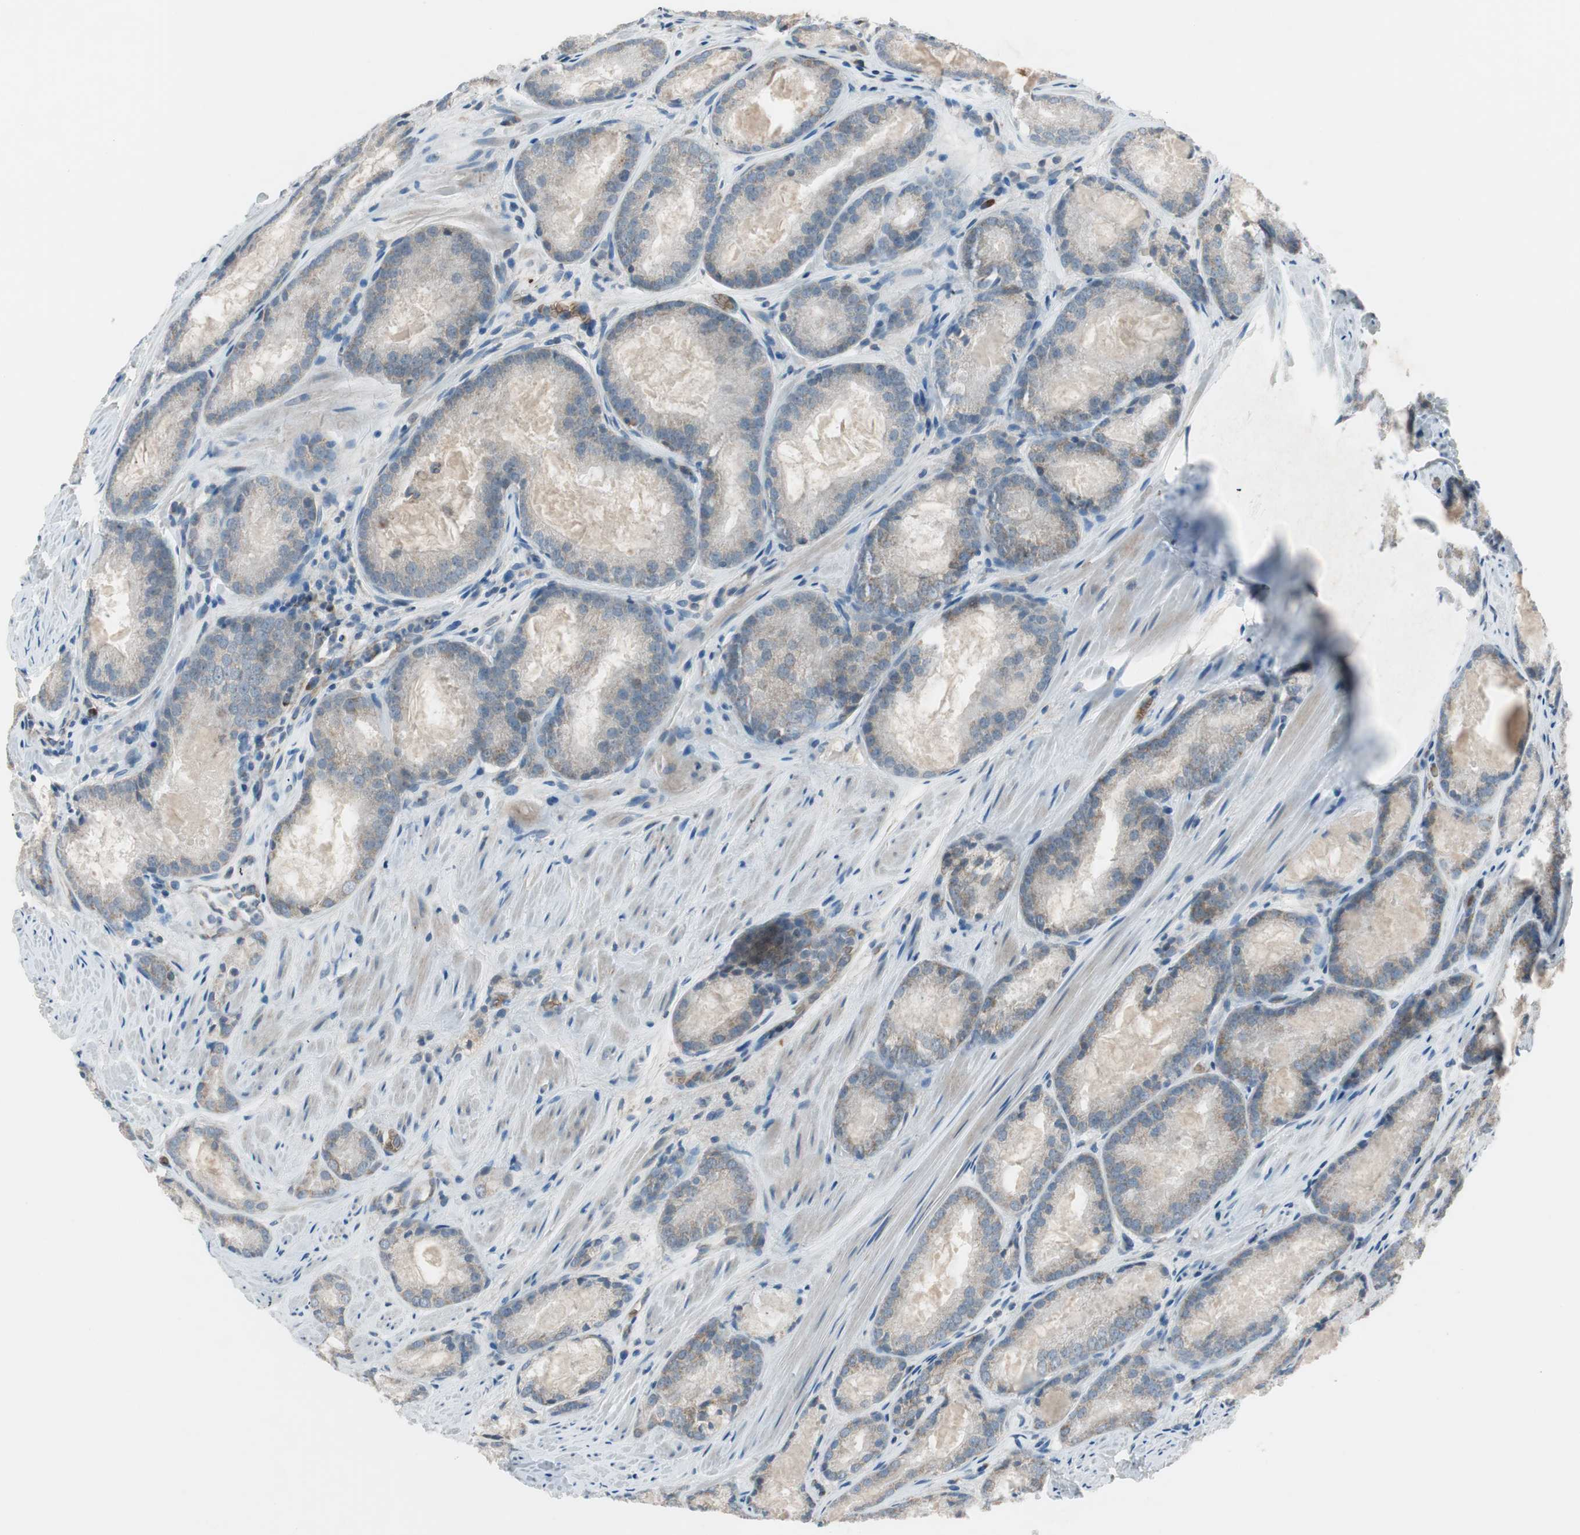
{"staining": {"intensity": "weak", "quantity": "25%-75%", "location": "cytoplasmic/membranous"}, "tissue": "prostate cancer", "cell_type": "Tumor cells", "image_type": "cancer", "snomed": [{"axis": "morphology", "description": "Adenocarcinoma, Low grade"}, {"axis": "topography", "description": "Prostate"}], "caption": "Prostate cancer was stained to show a protein in brown. There is low levels of weak cytoplasmic/membranous positivity in approximately 25%-75% of tumor cells.", "gene": "GYPC", "patient": {"sex": "male", "age": 64}}